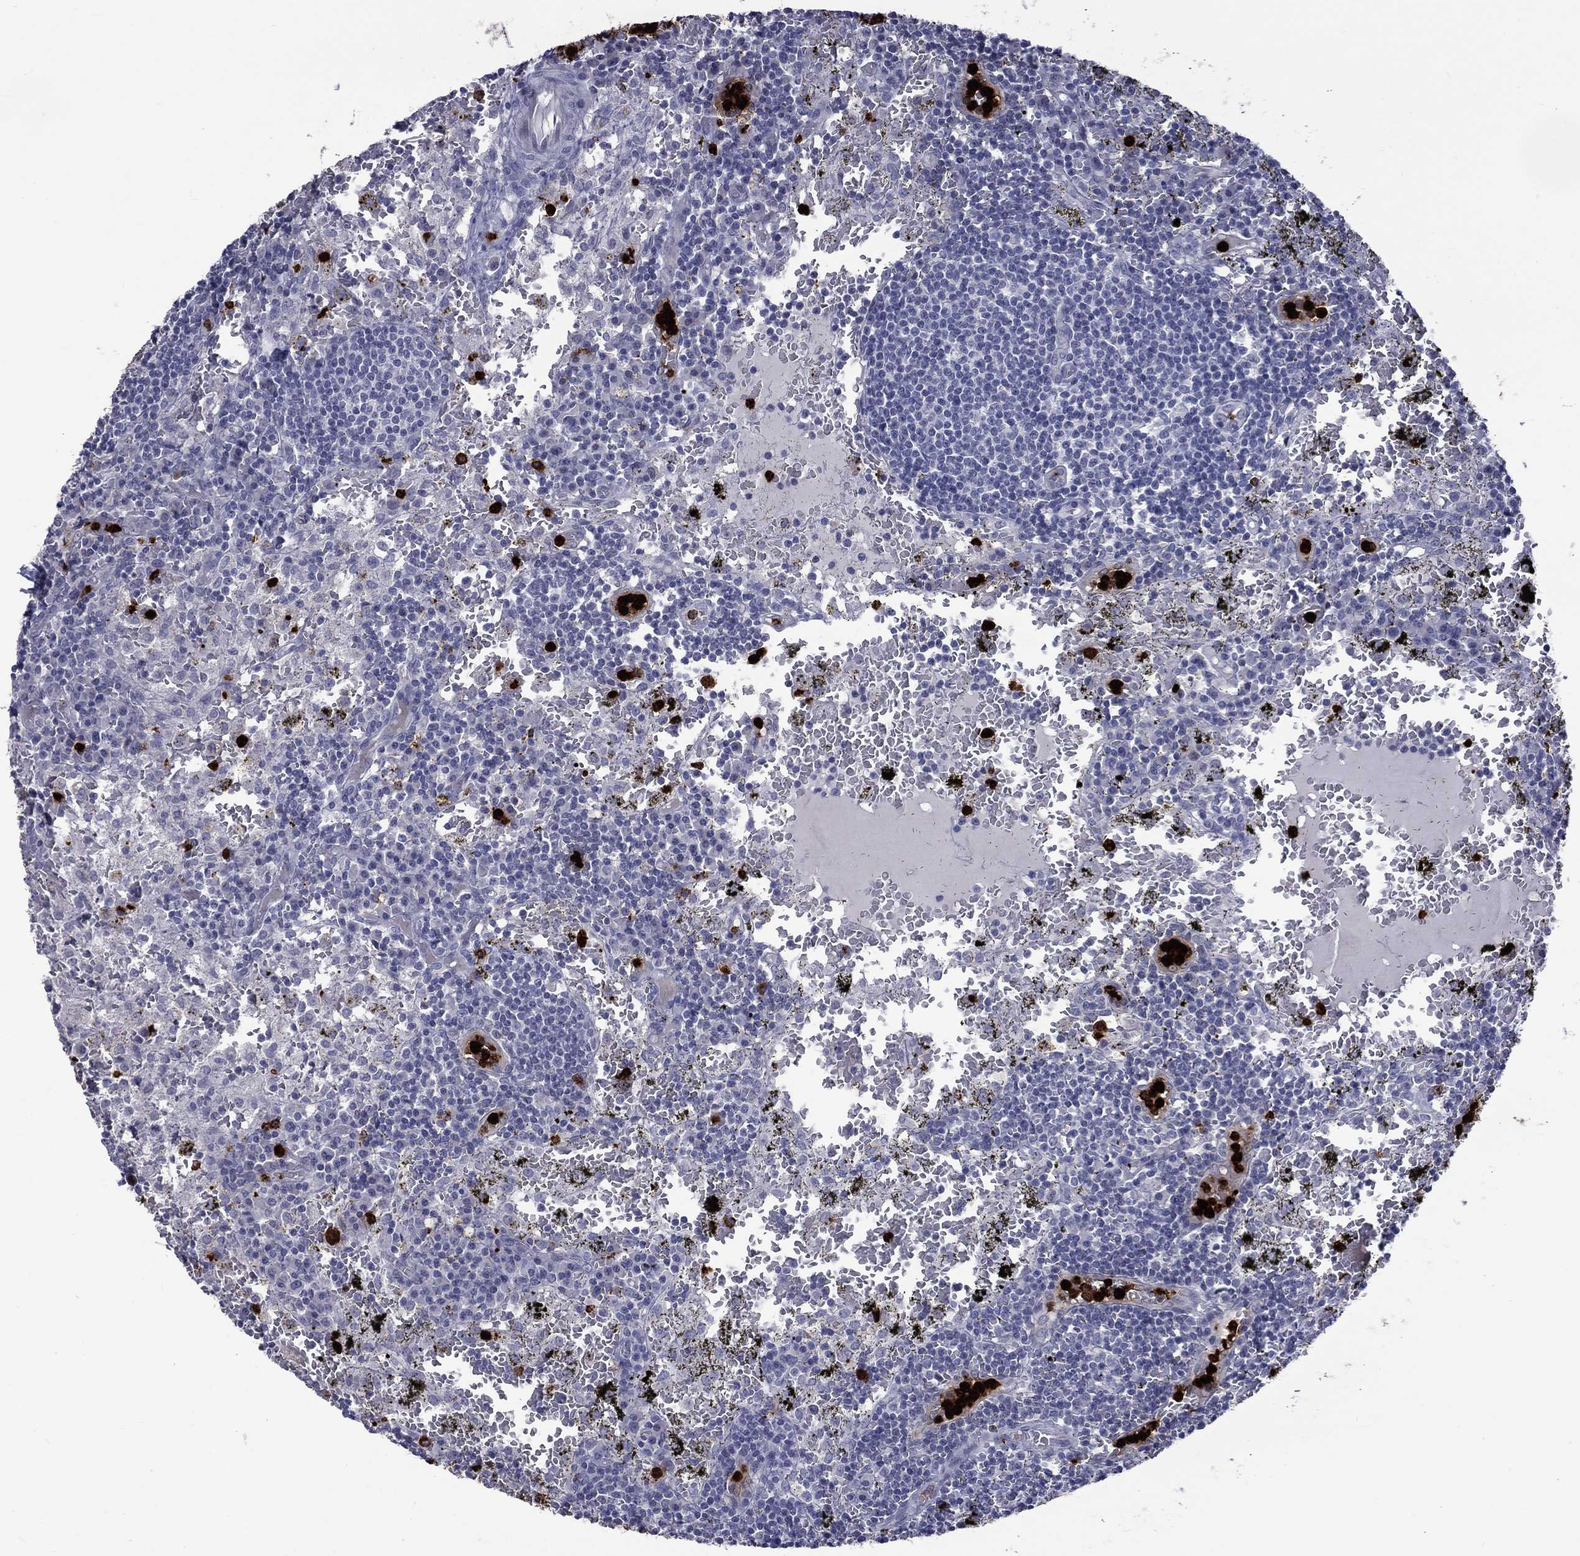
{"staining": {"intensity": "negative", "quantity": "none", "location": "none"}, "tissue": "lymph node", "cell_type": "Germinal center cells", "image_type": "normal", "snomed": [{"axis": "morphology", "description": "Normal tissue, NOS"}, {"axis": "topography", "description": "Lymph node"}], "caption": "High power microscopy photomicrograph of an immunohistochemistry (IHC) histopathology image of benign lymph node, revealing no significant staining in germinal center cells.", "gene": "ELANE", "patient": {"sex": "male", "age": 62}}